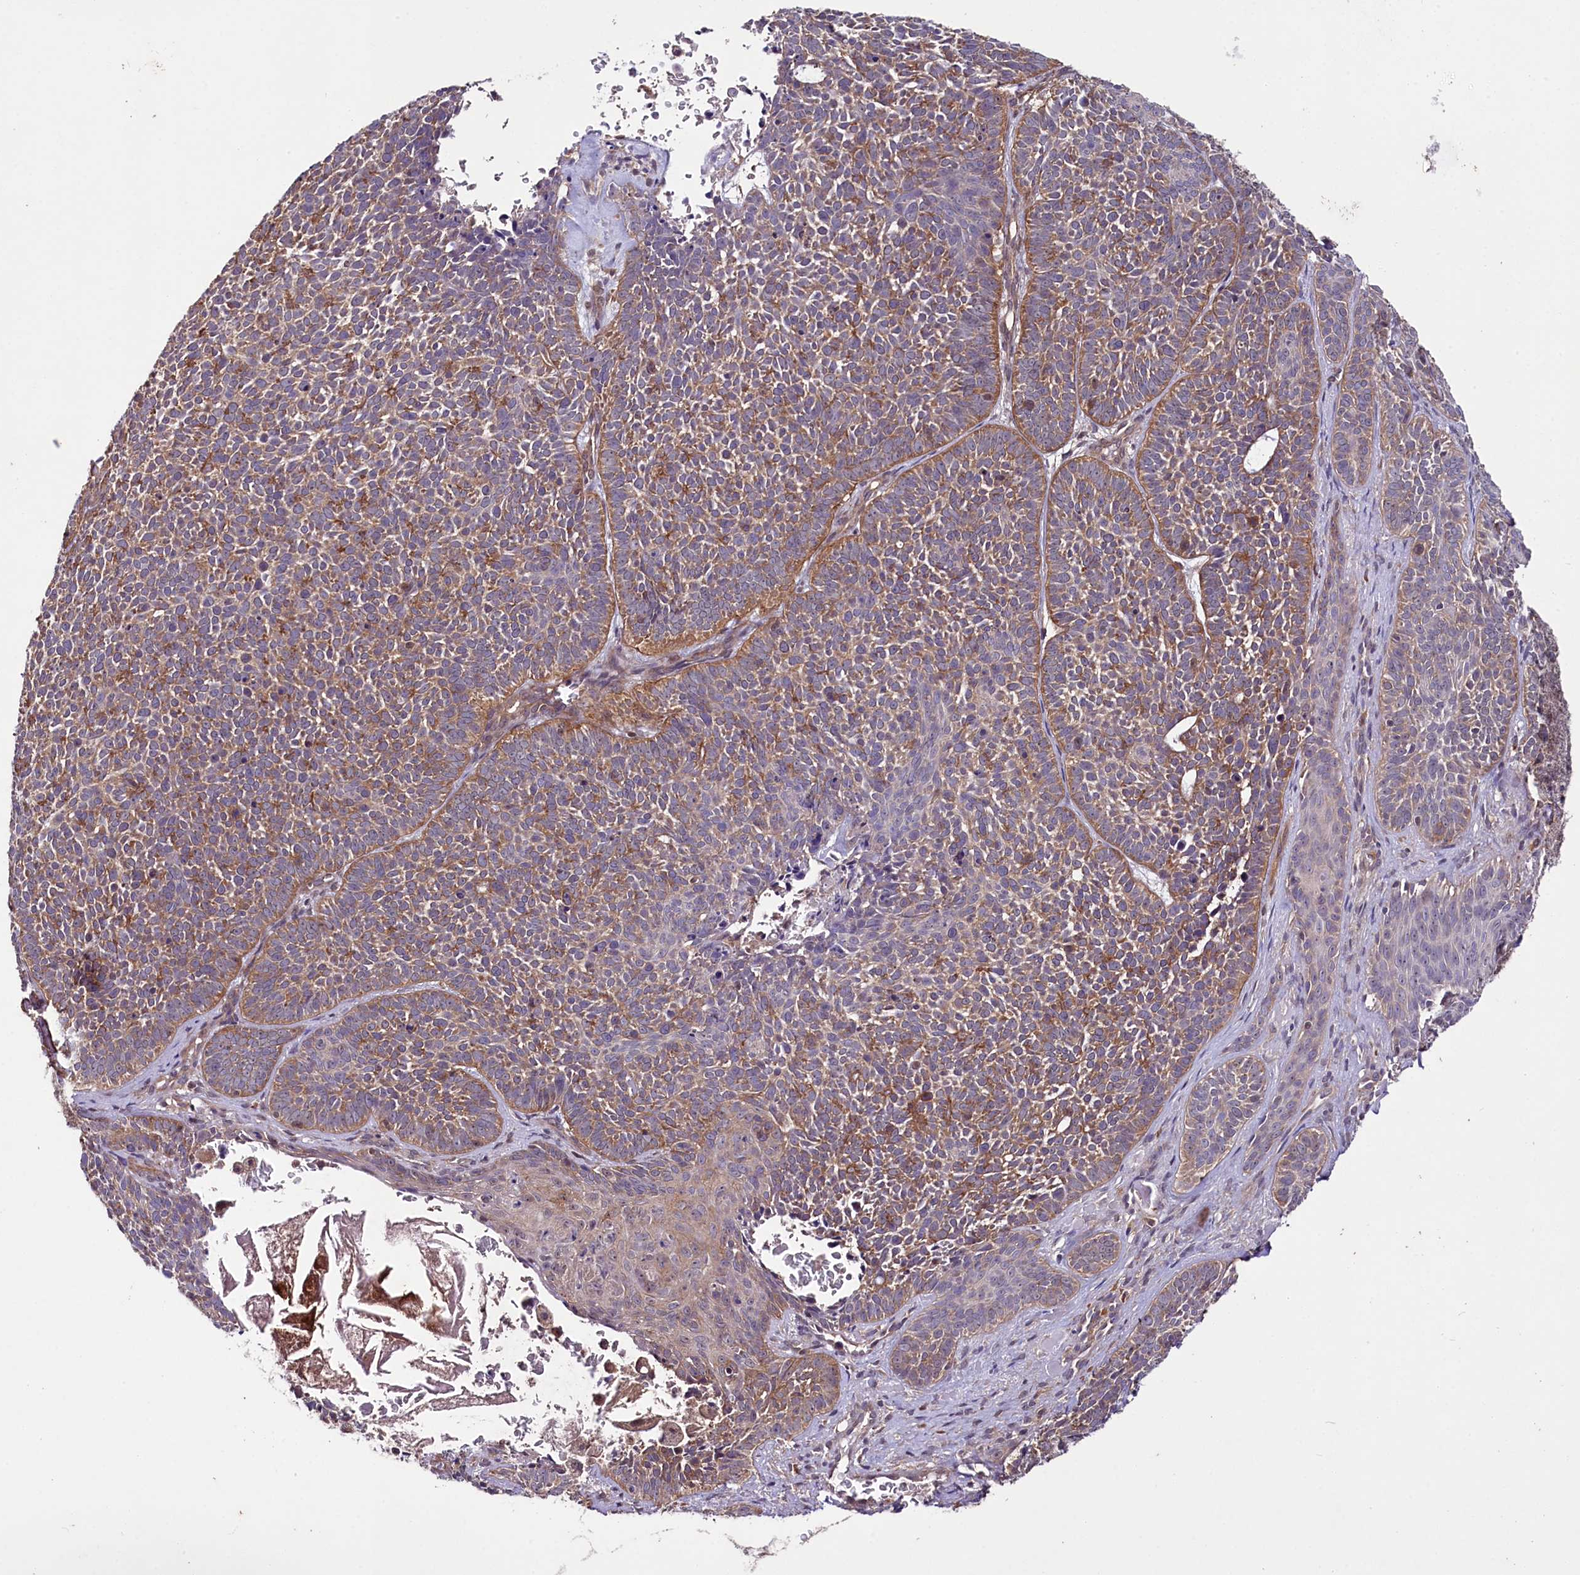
{"staining": {"intensity": "moderate", "quantity": "25%-75%", "location": "cytoplasmic/membranous"}, "tissue": "skin cancer", "cell_type": "Tumor cells", "image_type": "cancer", "snomed": [{"axis": "morphology", "description": "Basal cell carcinoma"}, {"axis": "topography", "description": "Skin"}], "caption": "A micrograph of skin cancer stained for a protein shows moderate cytoplasmic/membranous brown staining in tumor cells.", "gene": "PHLDB1", "patient": {"sex": "male", "age": 85}}